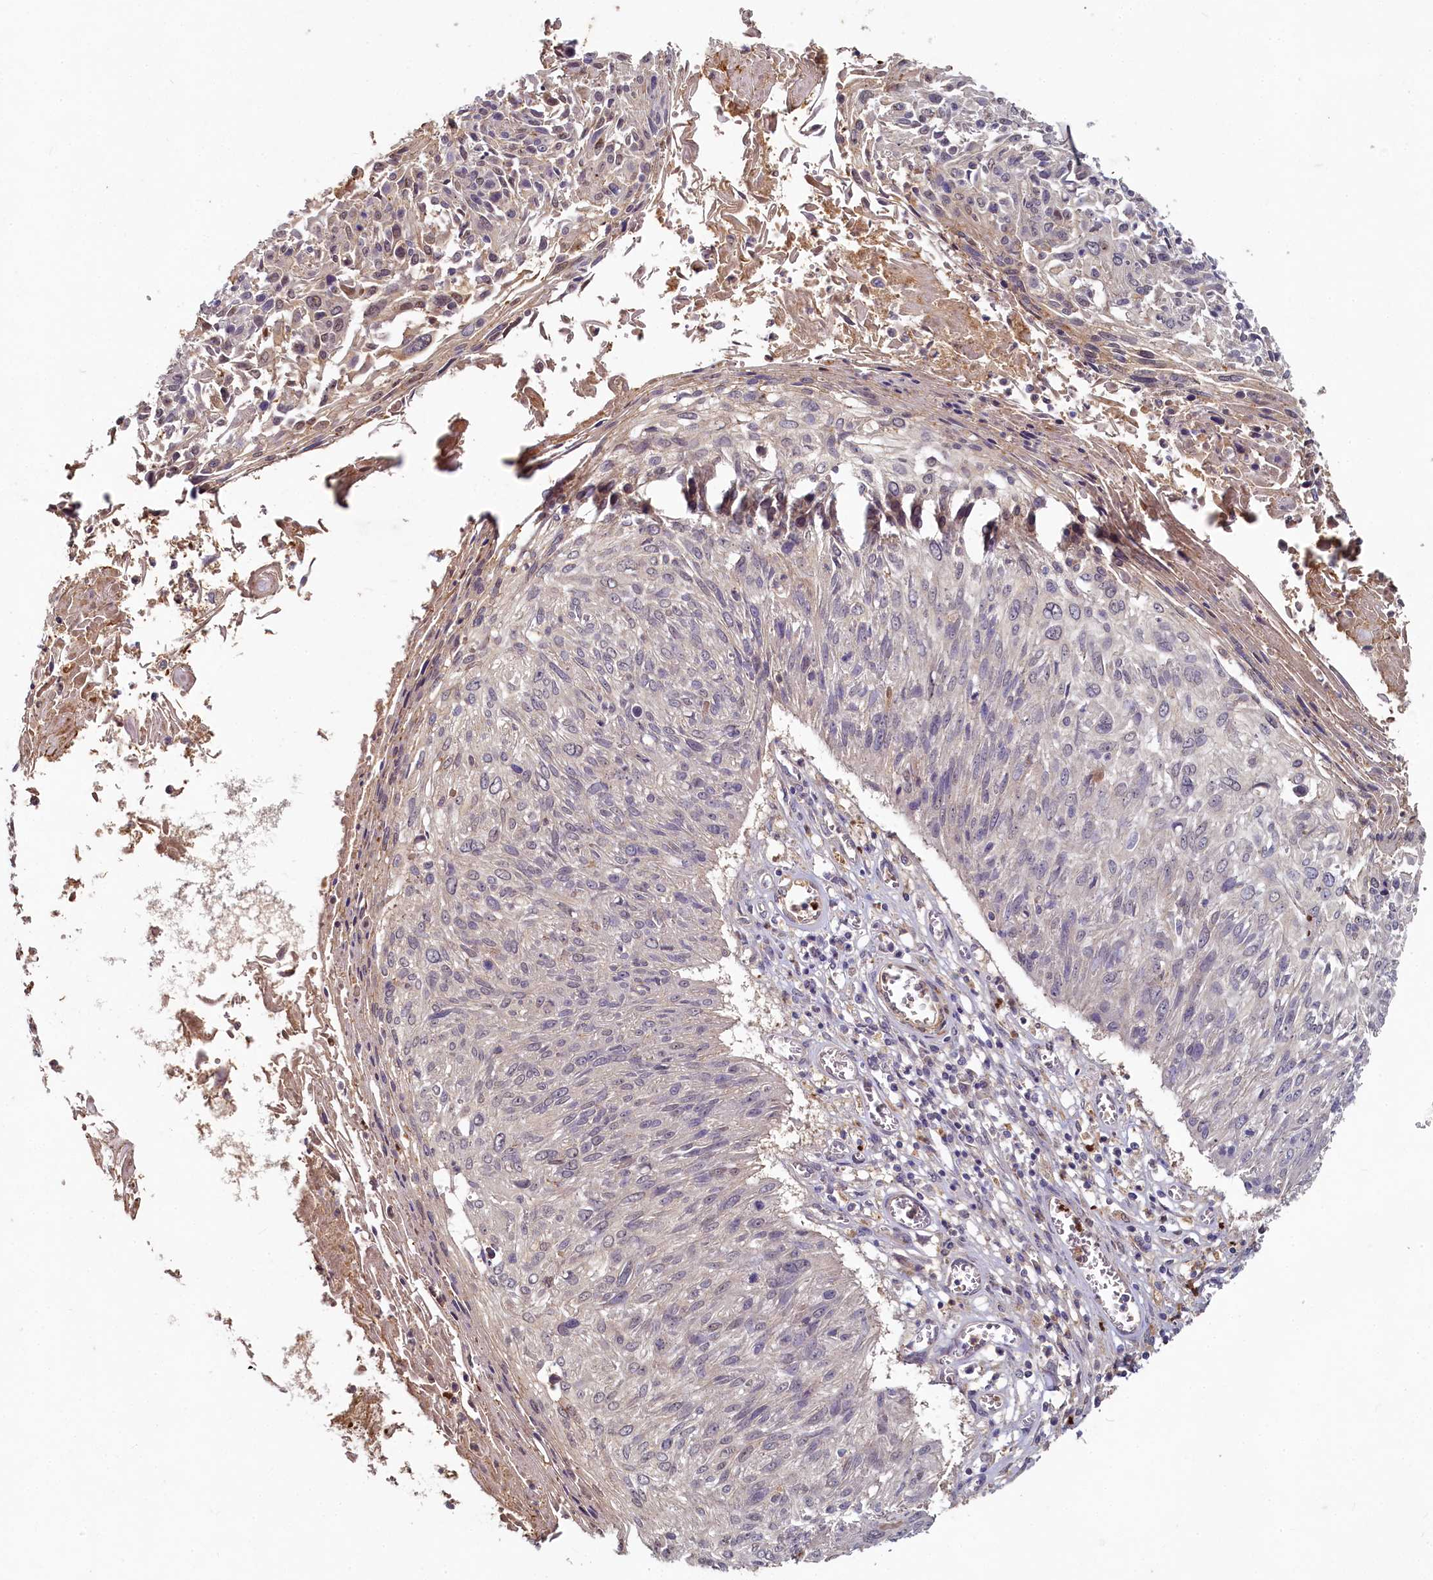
{"staining": {"intensity": "negative", "quantity": "none", "location": "none"}, "tissue": "cervical cancer", "cell_type": "Tumor cells", "image_type": "cancer", "snomed": [{"axis": "morphology", "description": "Squamous cell carcinoma, NOS"}, {"axis": "topography", "description": "Cervix"}], "caption": "Immunohistochemistry (IHC) image of human cervical cancer stained for a protein (brown), which displays no positivity in tumor cells.", "gene": "HERC3", "patient": {"sex": "female", "age": 51}}